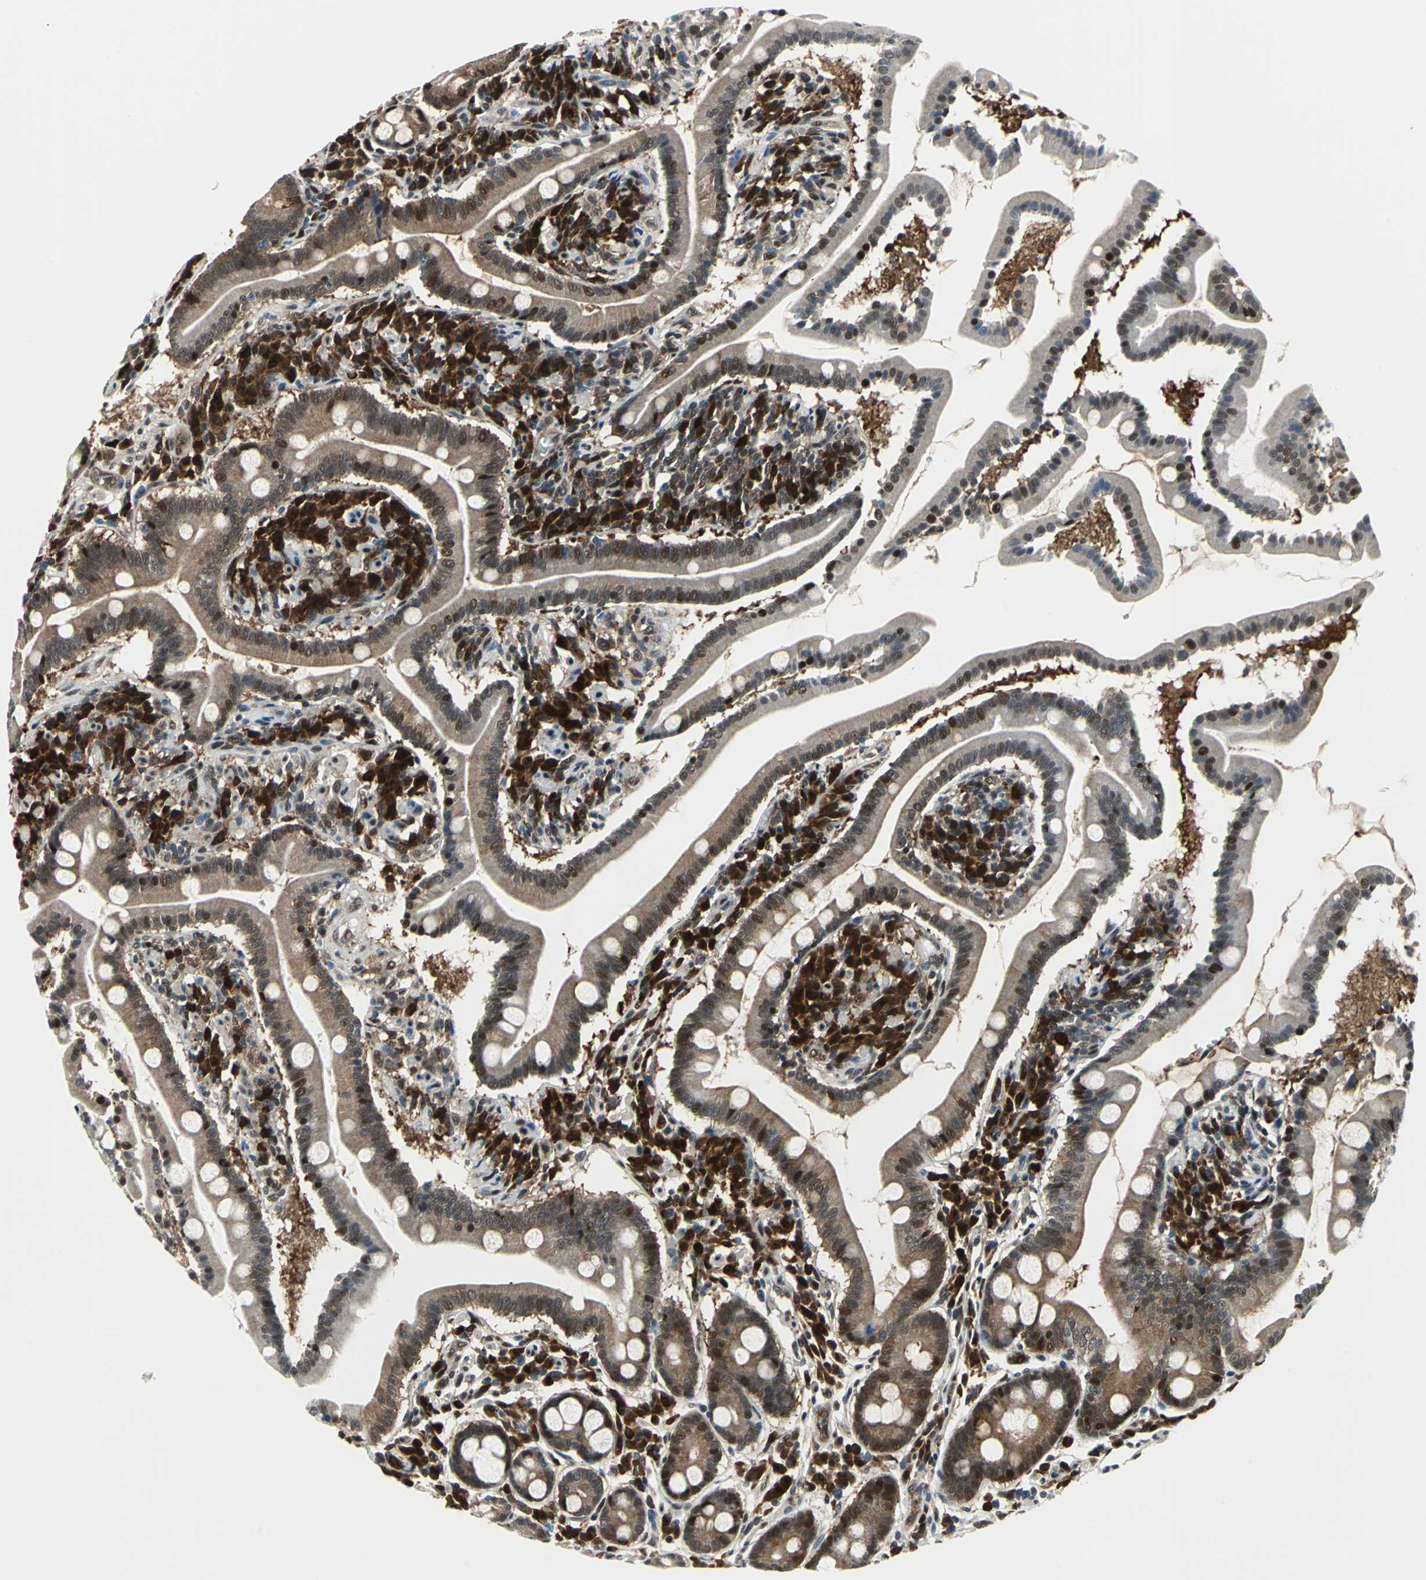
{"staining": {"intensity": "strong", "quantity": ">75%", "location": "cytoplasmic/membranous,nuclear"}, "tissue": "duodenum", "cell_type": "Glandular cells", "image_type": "normal", "snomed": [{"axis": "morphology", "description": "Normal tissue, NOS"}, {"axis": "topography", "description": "Duodenum"}], "caption": "Glandular cells exhibit high levels of strong cytoplasmic/membranous,nuclear staining in approximately >75% of cells in normal human duodenum. Using DAB (3,3'-diaminobenzidine) (brown) and hematoxylin (blue) stains, captured at high magnification using brightfield microscopy.", "gene": "POLR3K", "patient": {"sex": "male", "age": 50}}